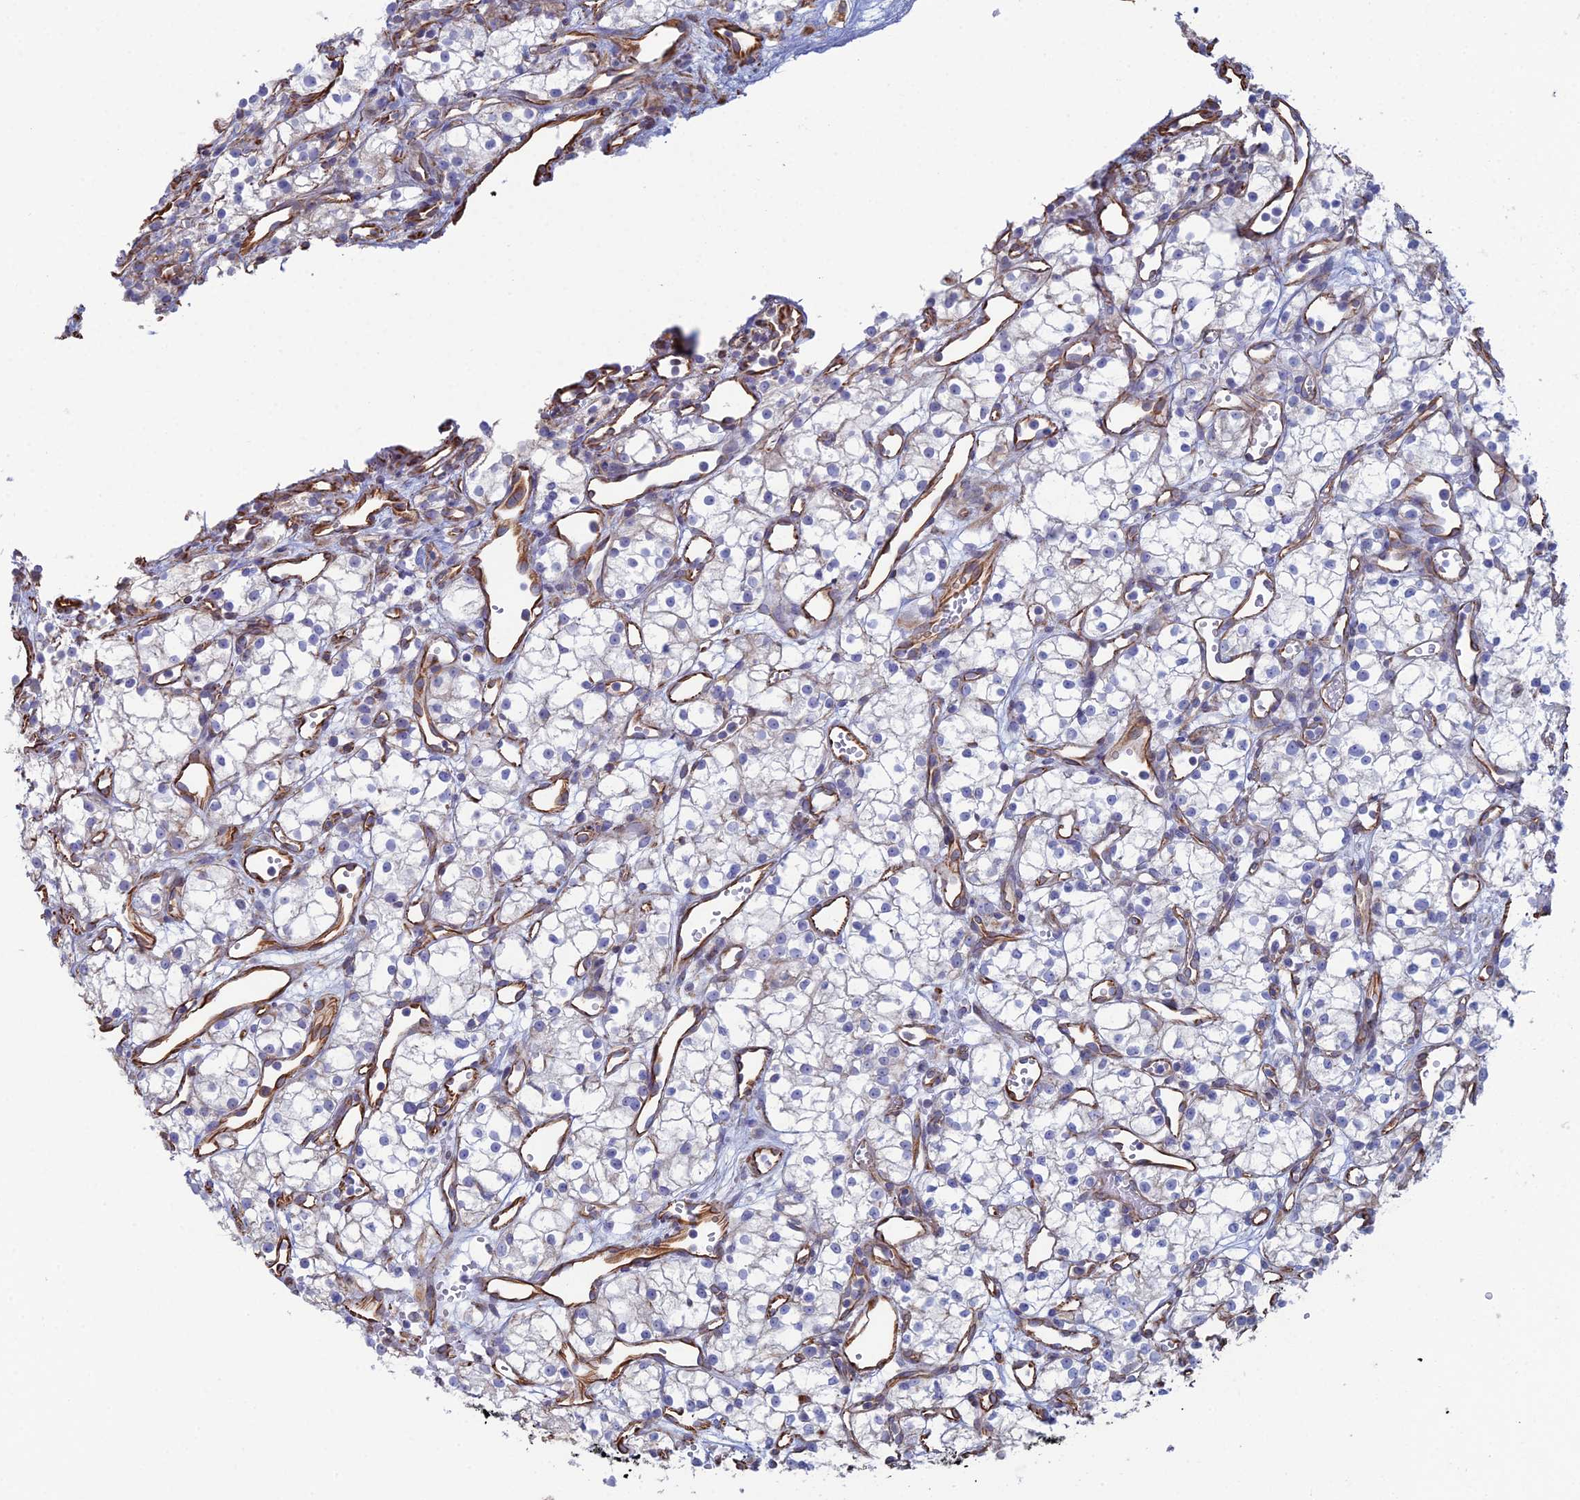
{"staining": {"intensity": "negative", "quantity": "none", "location": "none"}, "tissue": "renal cancer", "cell_type": "Tumor cells", "image_type": "cancer", "snomed": [{"axis": "morphology", "description": "Adenocarcinoma, NOS"}, {"axis": "topography", "description": "Kidney"}], "caption": "This is a image of immunohistochemistry (IHC) staining of renal cancer (adenocarcinoma), which shows no expression in tumor cells.", "gene": "CLVS2", "patient": {"sex": "male", "age": 59}}